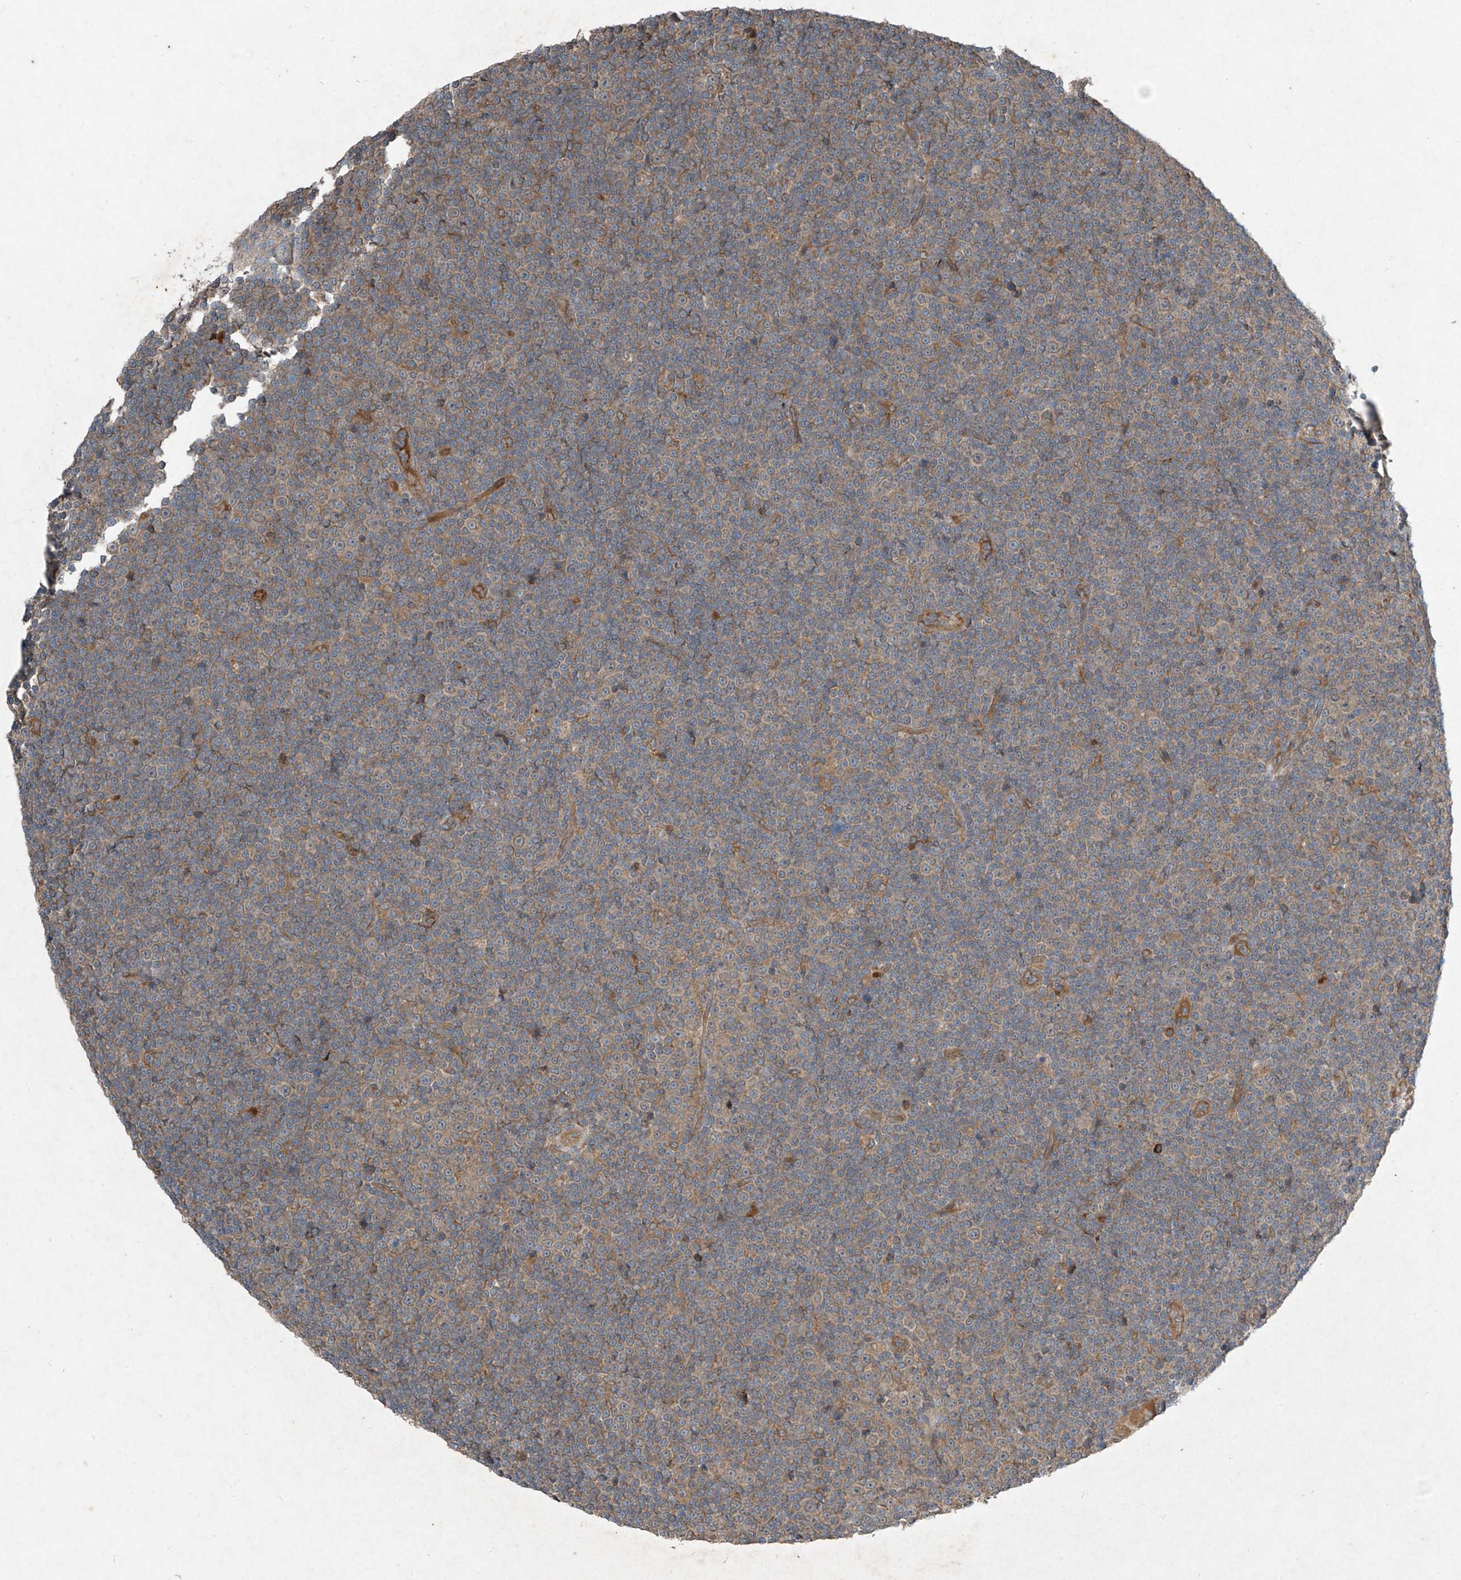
{"staining": {"intensity": "weak", "quantity": ">75%", "location": "cytoplasmic/membranous"}, "tissue": "lymphoma", "cell_type": "Tumor cells", "image_type": "cancer", "snomed": [{"axis": "morphology", "description": "Malignant lymphoma, non-Hodgkin's type, Low grade"}, {"axis": "topography", "description": "Lymph node"}], "caption": "Immunohistochemical staining of human lymphoma displays weak cytoplasmic/membranous protein expression in about >75% of tumor cells.", "gene": "FOXRED2", "patient": {"sex": "female", "age": 67}}